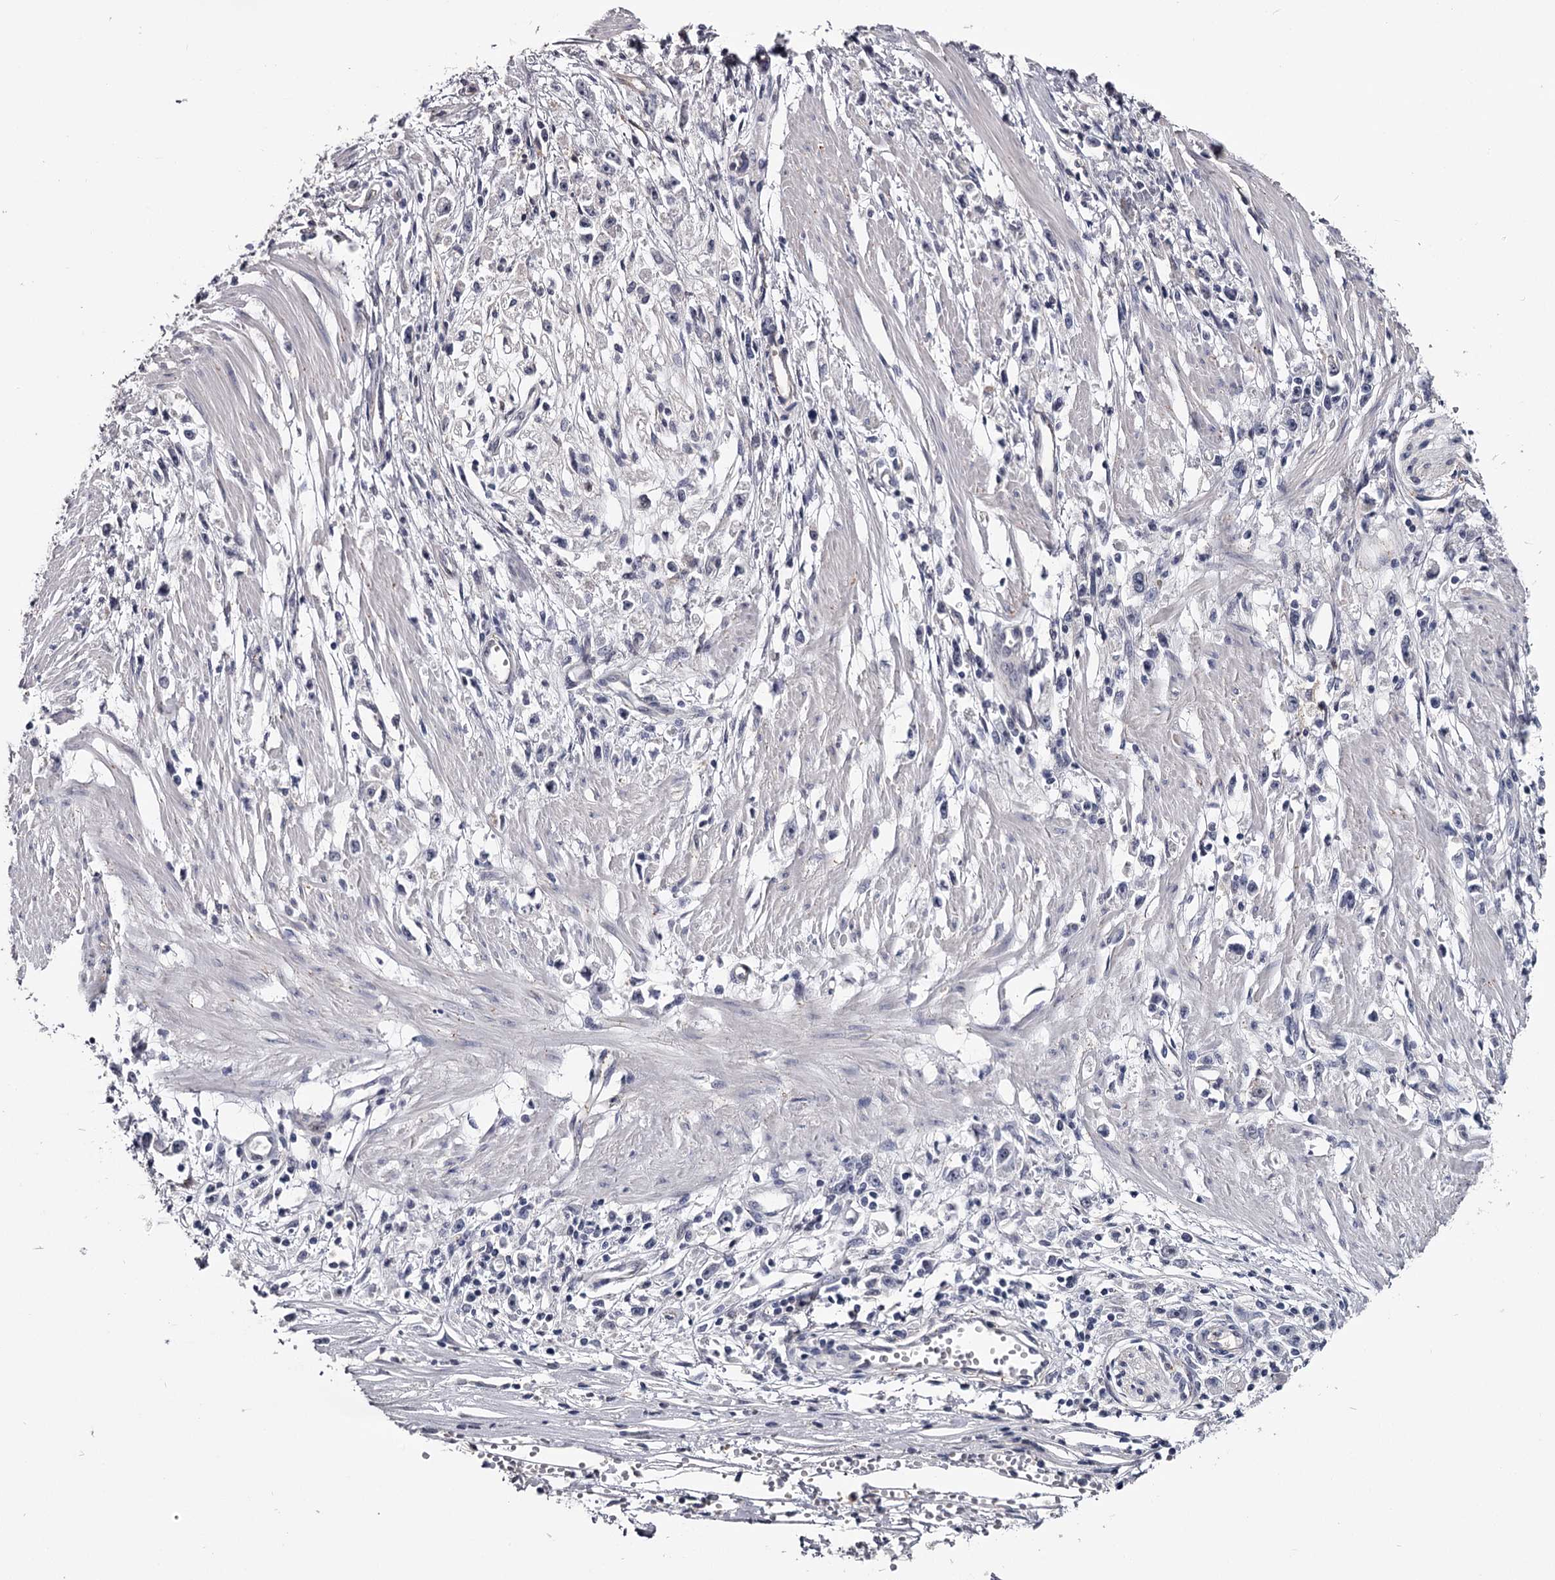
{"staining": {"intensity": "negative", "quantity": "none", "location": "none"}, "tissue": "stomach cancer", "cell_type": "Tumor cells", "image_type": "cancer", "snomed": [{"axis": "morphology", "description": "Adenocarcinoma, NOS"}, {"axis": "topography", "description": "Stomach"}], "caption": "This is an IHC histopathology image of stomach cancer. There is no expression in tumor cells.", "gene": "GSTO1", "patient": {"sex": "female", "age": 59}}